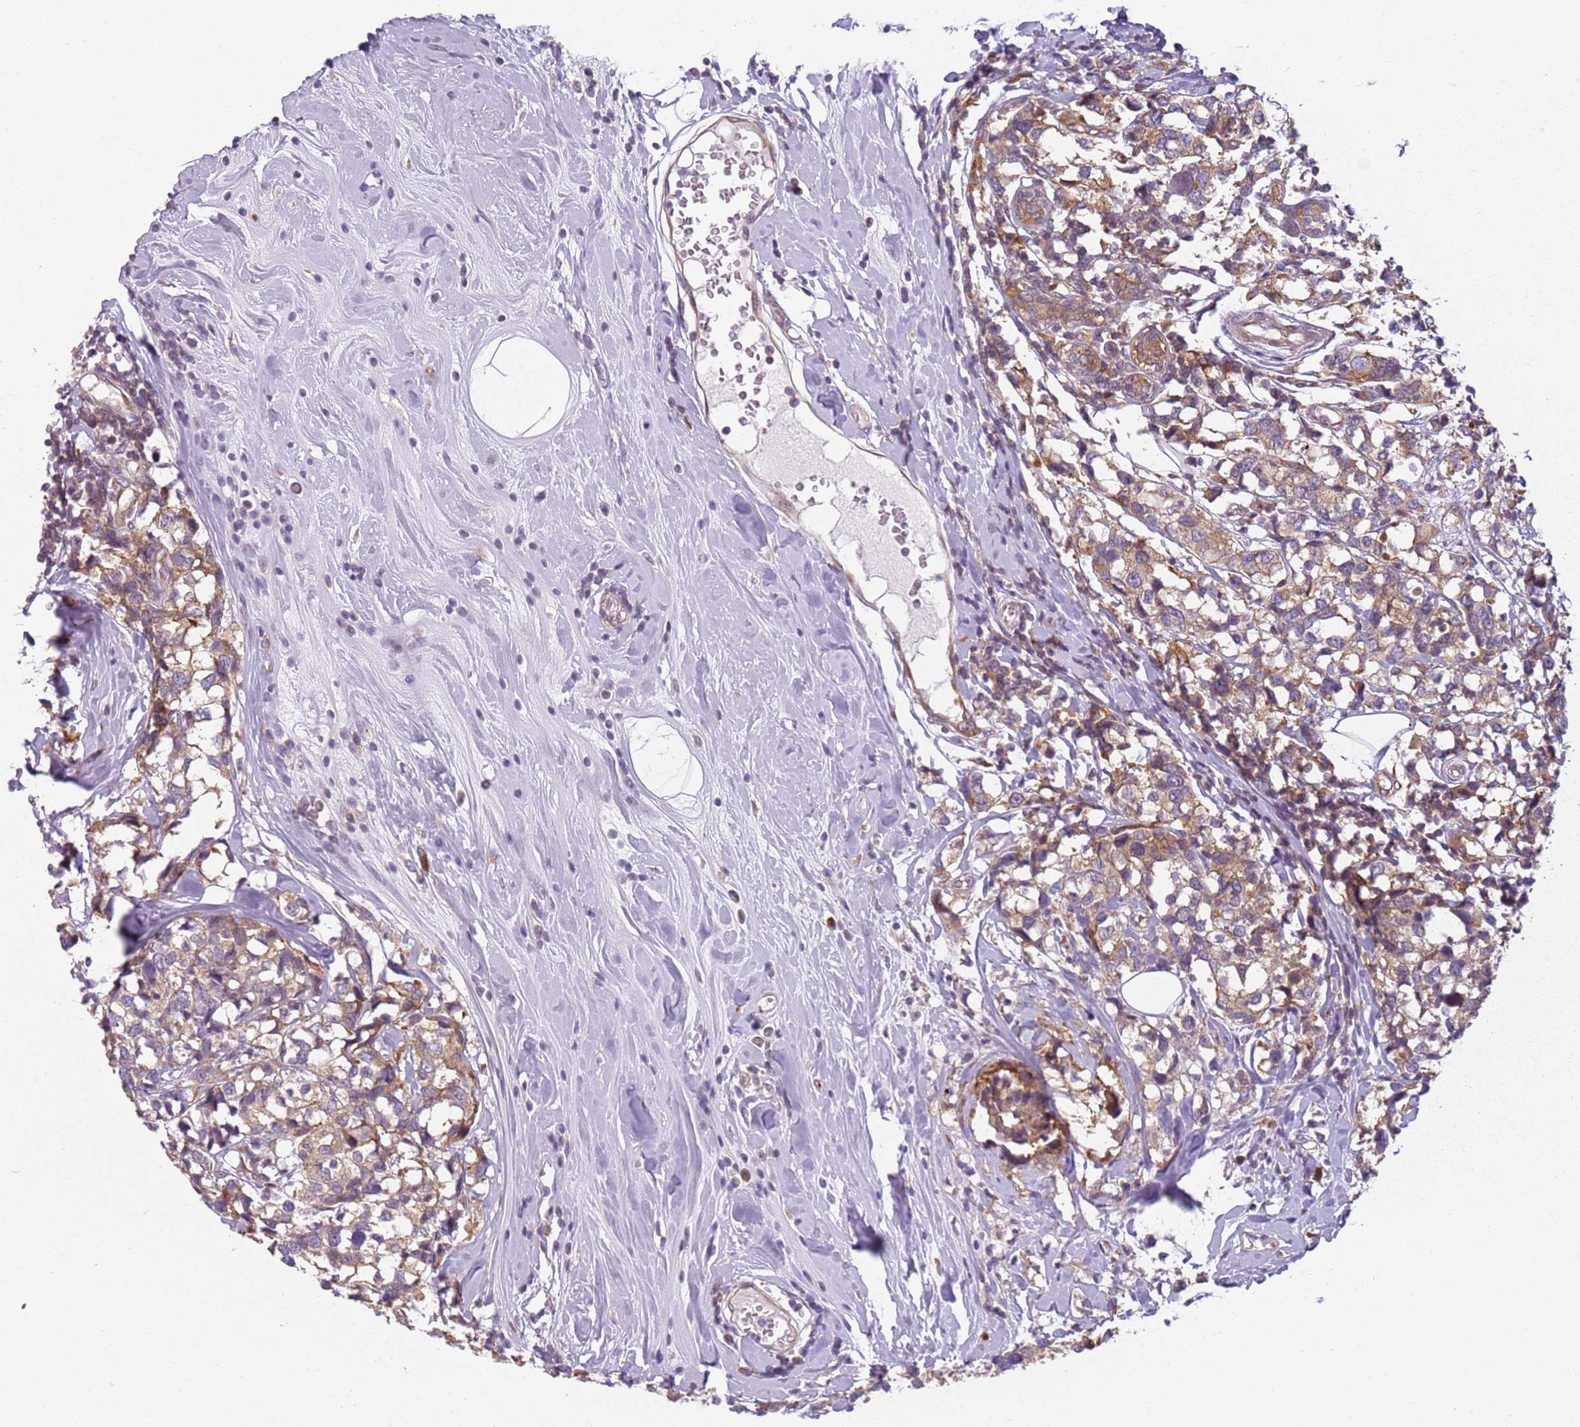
{"staining": {"intensity": "weak", "quantity": ">75%", "location": "cytoplasmic/membranous"}, "tissue": "breast cancer", "cell_type": "Tumor cells", "image_type": "cancer", "snomed": [{"axis": "morphology", "description": "Lobular carcinoma"}, {"axis": "topography", "description": "Breast"}], "caption": "Immunohistochemistry histopathology image of breast cancer stained for a protein (brown), which reveals low levels of weak cytoplasmic/membranous positivity in about >75% of tumor cells.", "gene": "RPS28", "patient": {"sex": "female", "age": 59}}